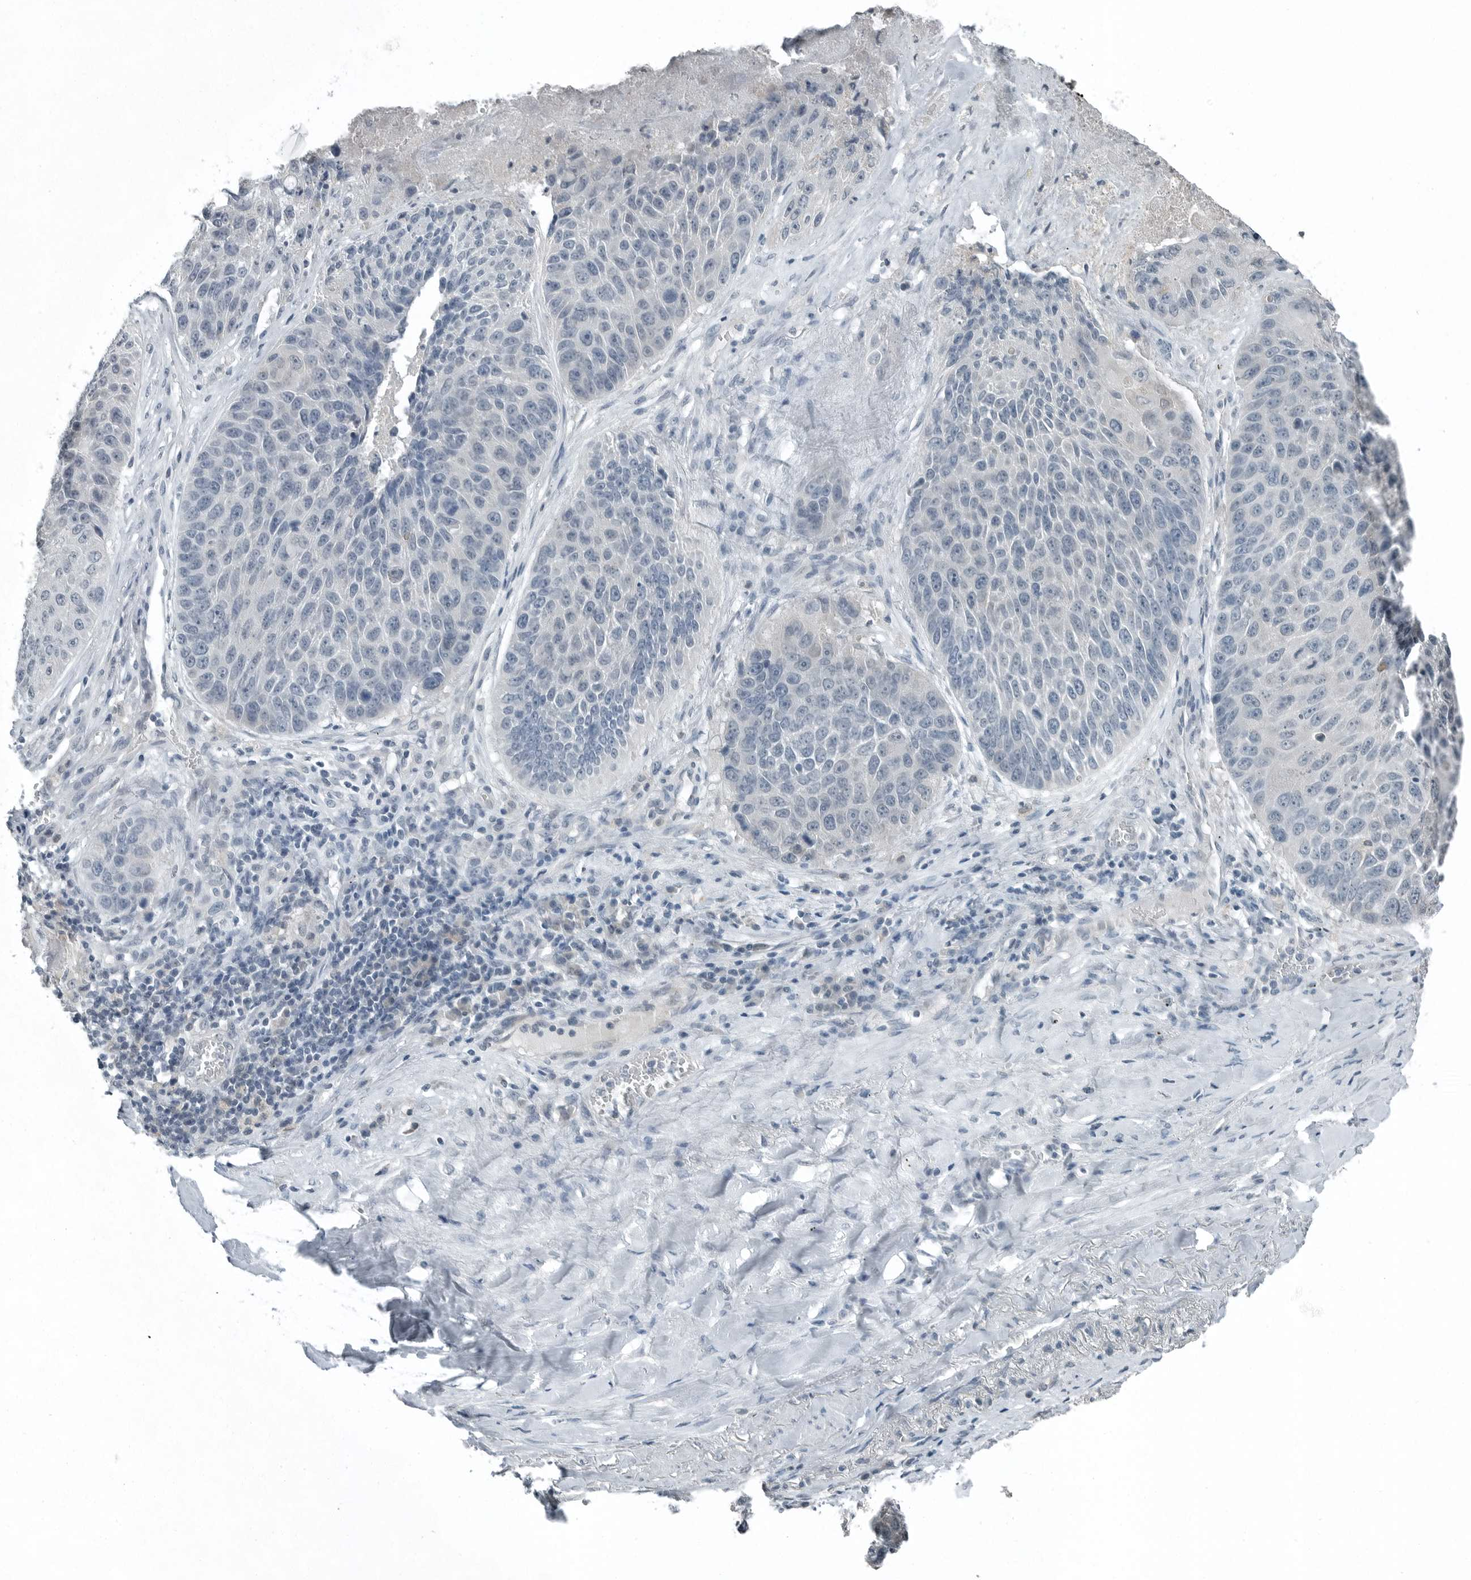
{"staining": {"intensity": "negative", "quantity": "none", "location": "none"}, "tissue": "lung cancer", "cell_type": "Tumor cells", "image_type": "cancer", "snomed": [{"axis": "morphology", "description": "Squamous cell carcinoma, NOS"}, {"axis": "topography", "description": "Lung"}], "caption": "This histopathology image is of squamous cell carcinoma (lung) stained with immunohistochemistry to label a protein in brown with the nuclei are counter-stained blue. There is no positivity in tumor cells.", "gene": "KYAT1", "patient": {"sex": "male", "age": 61}}